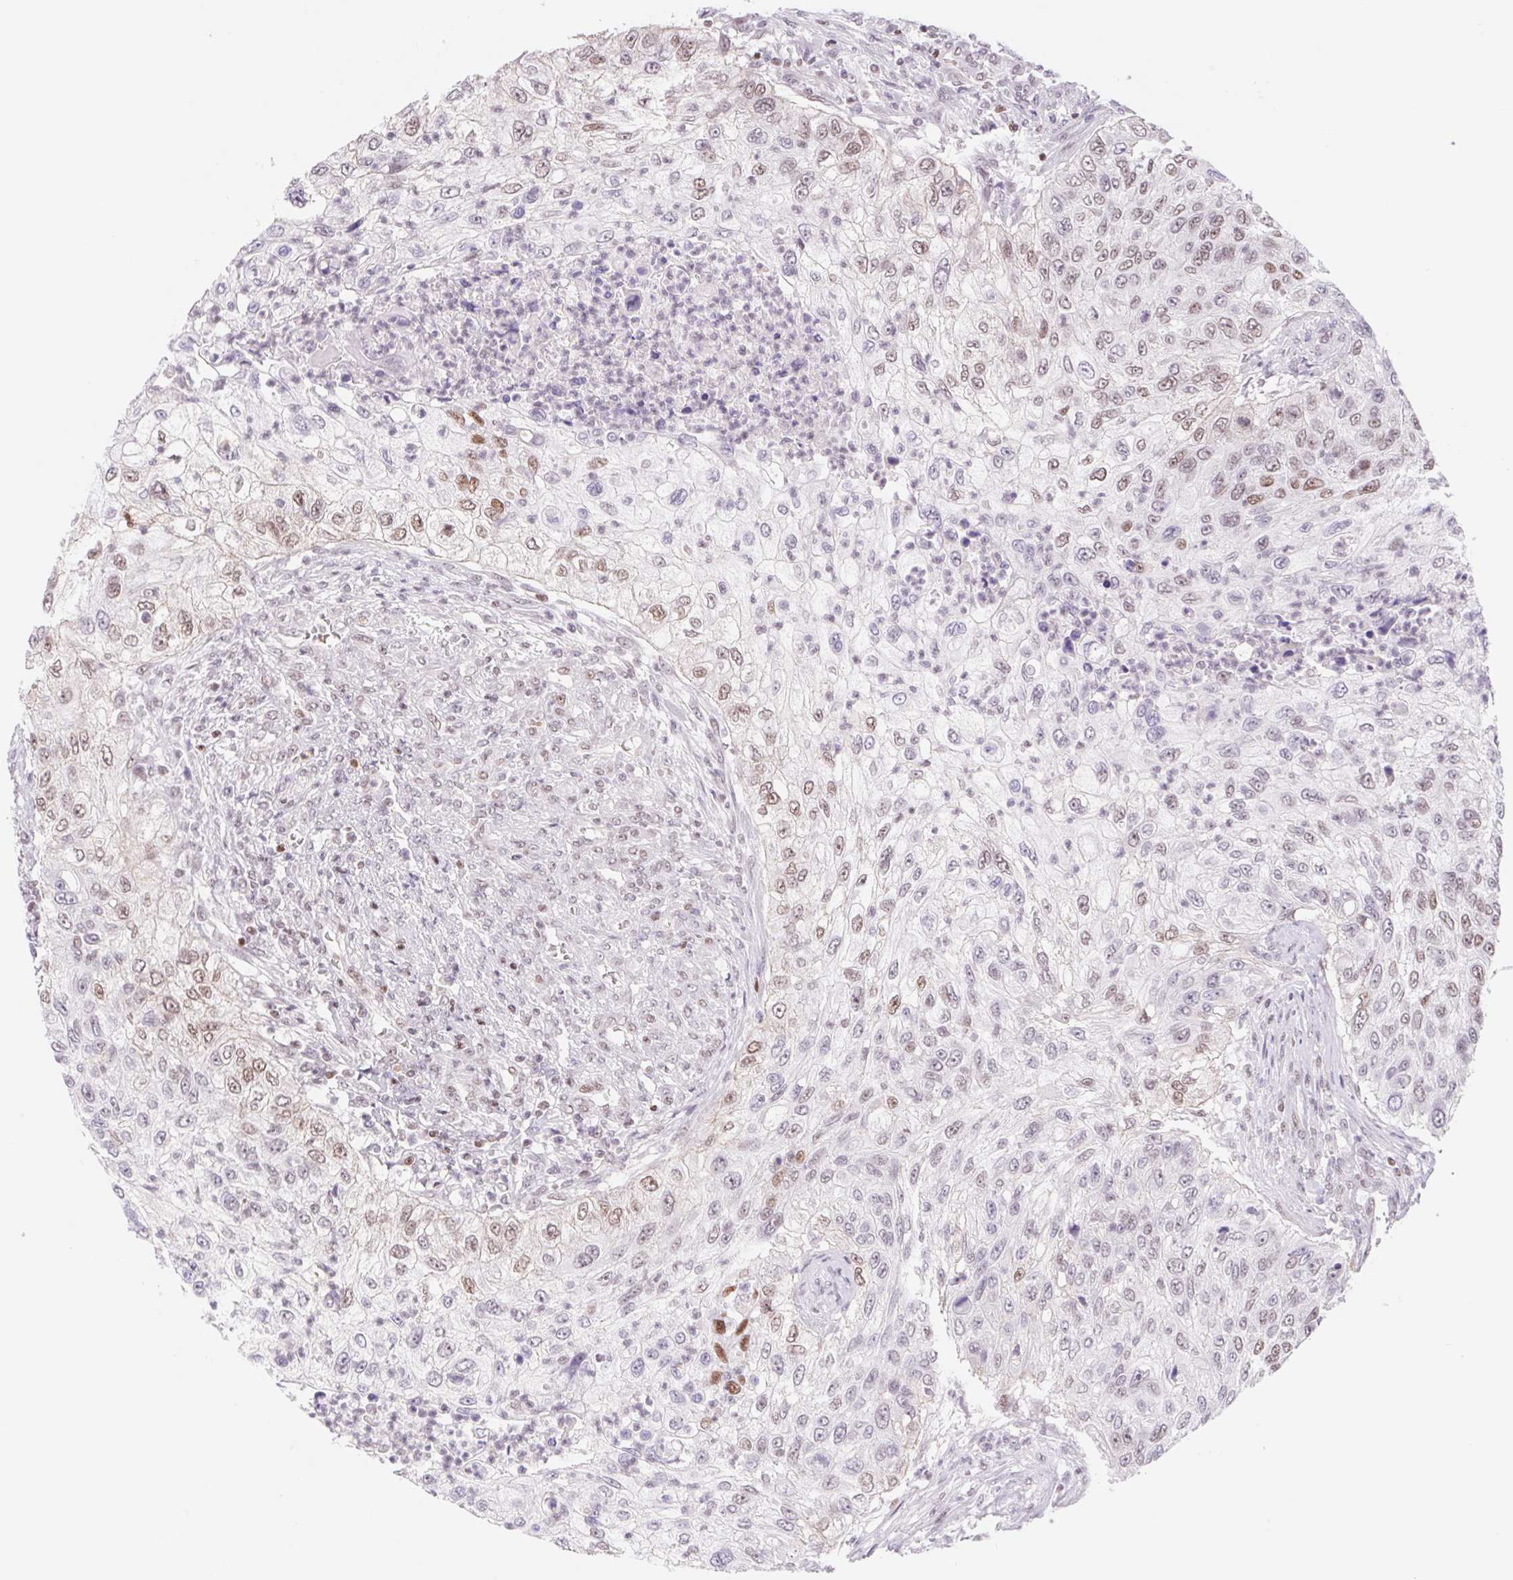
{"staining": {"intensity": "moderate", "quantity": "25%-75%", "location": "nuclear"}, "tissue": "urothelial cancer", "cell_type": "Tumor cells", "image_type": "cancer", "snomed": [{"axis": "morphology", "description": "Urothelial carcinoma, High grade"}, {"axis": "topography", "description": "Urinary bladder"}], "caption": "About 25%-75% of tumor cells in urothelial carcinoma (high-grade) demonstrate moderate nuclear protein expression as visualized by brown immunohistochemical staining.", "gene": "TRERF1", "patient": {"sex": "female", "age": 60}}